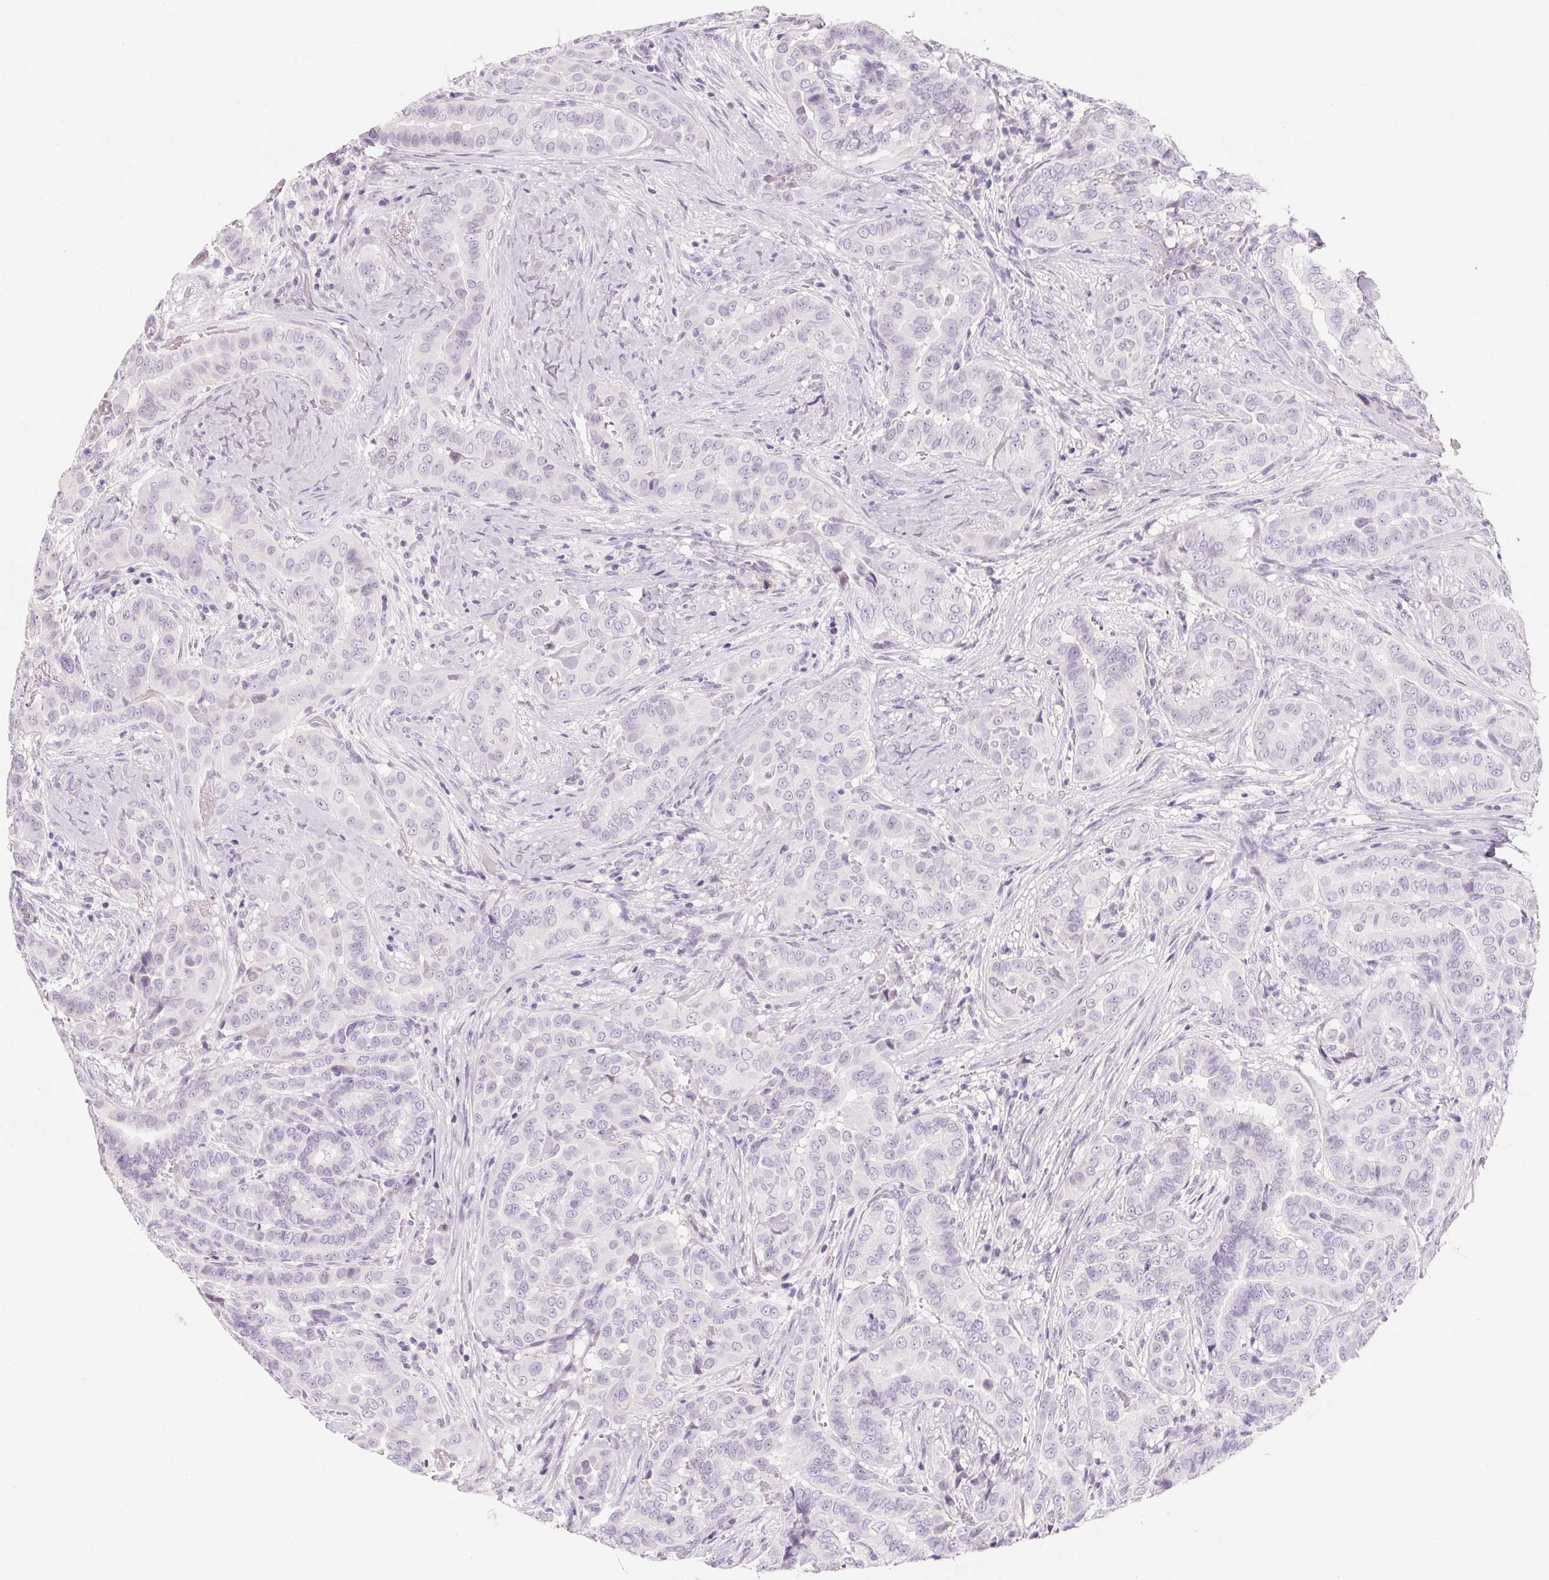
{"staining": {"intensity": "negative", "quantity": "none", "location": "none"}, "tissue": "thyroid cancer", "cell_type": "Tumor cells", "image_type": "cancer", "snomed": [{"axis": "morphology", "description": "Papillary adenocarcinoma, NOS"}, {"axis": "morphology", "description": "Papillary adenoma metastatic"}, {"axis": "topography", "description": "Thyroid gland"}], "caption": "Human thyroid papillary adenoma metastatic stained for a protein using IHC reveals no expression in tumor cells.", "gene": "SH3GL2", "patient": {"sex": "female", "age": 50}}